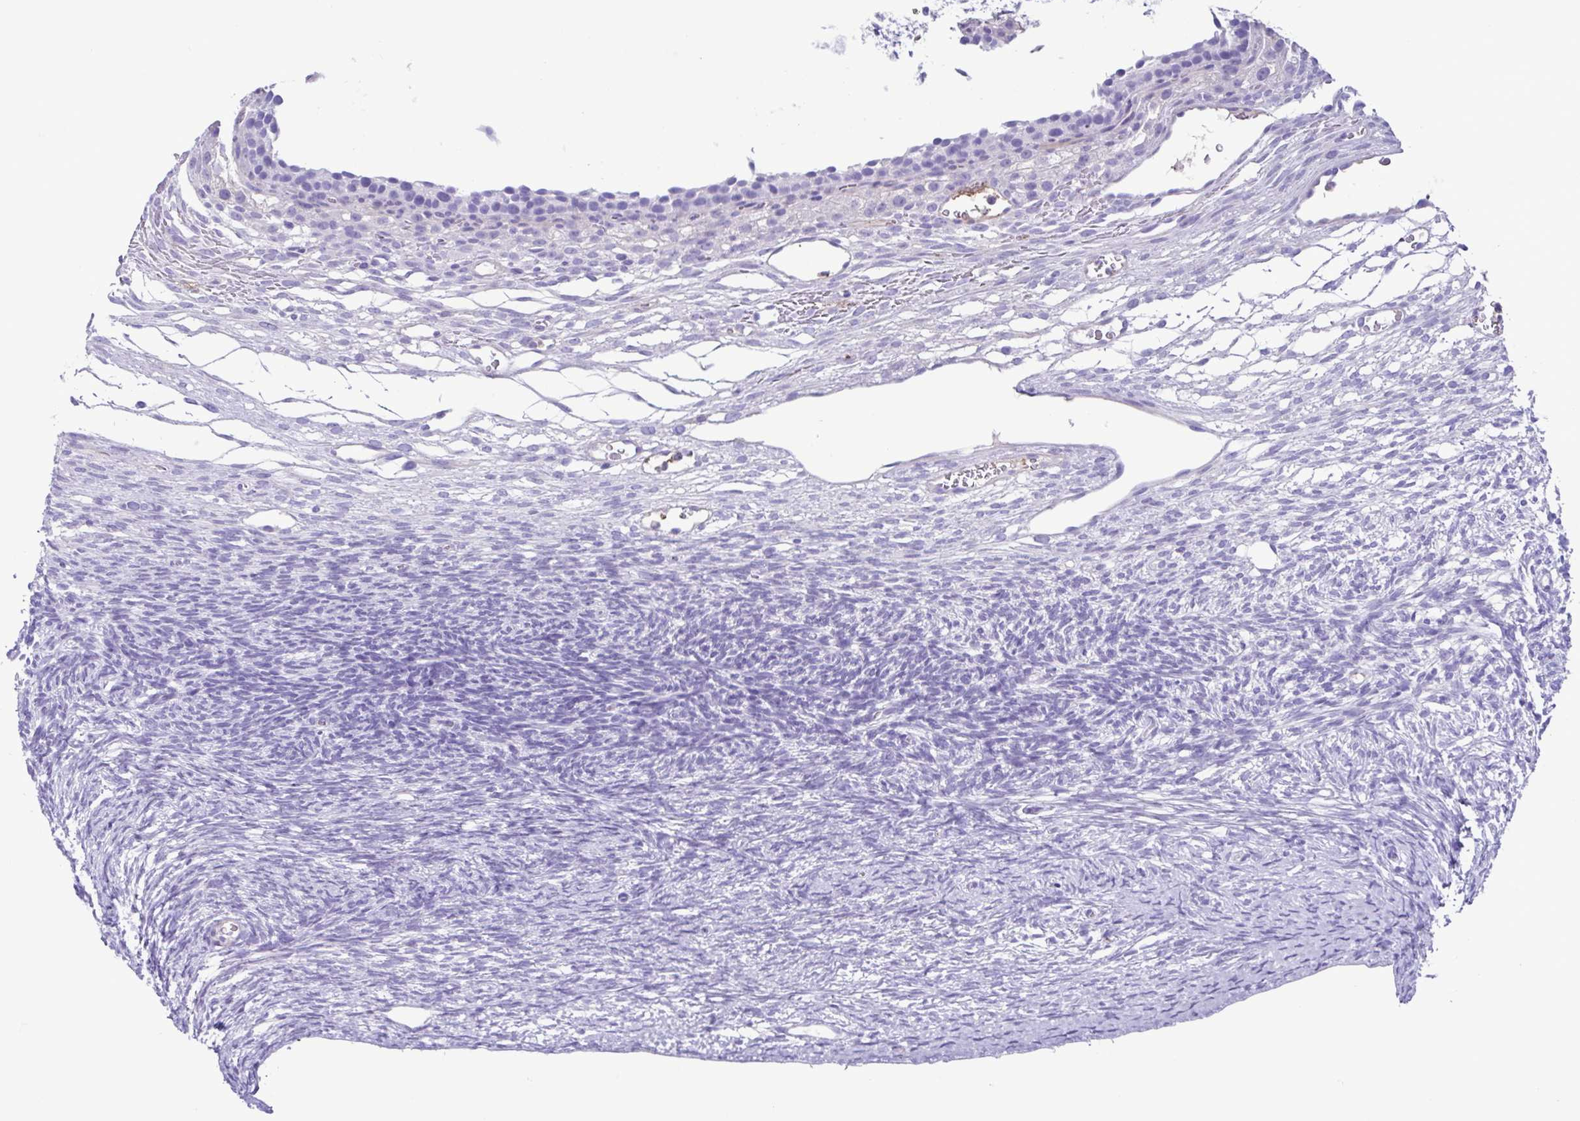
{"staining": {"intensity": "negative", "quantity": "none", "location": "none"}, "tissue": "ovary", "cell_type": "Follicle cells", "image_type": "normal", "snomed": [{"axis": "morphology", "description": "Normal tissue, NOS"}, {"axis": "topography", "description": "Ovary"}], "caption": "Ovary stained for a protein using IHC exhibits no staining follicle cells.", "gene": "CYP11B1", "patient": {"sex": "female", "age": 34}}